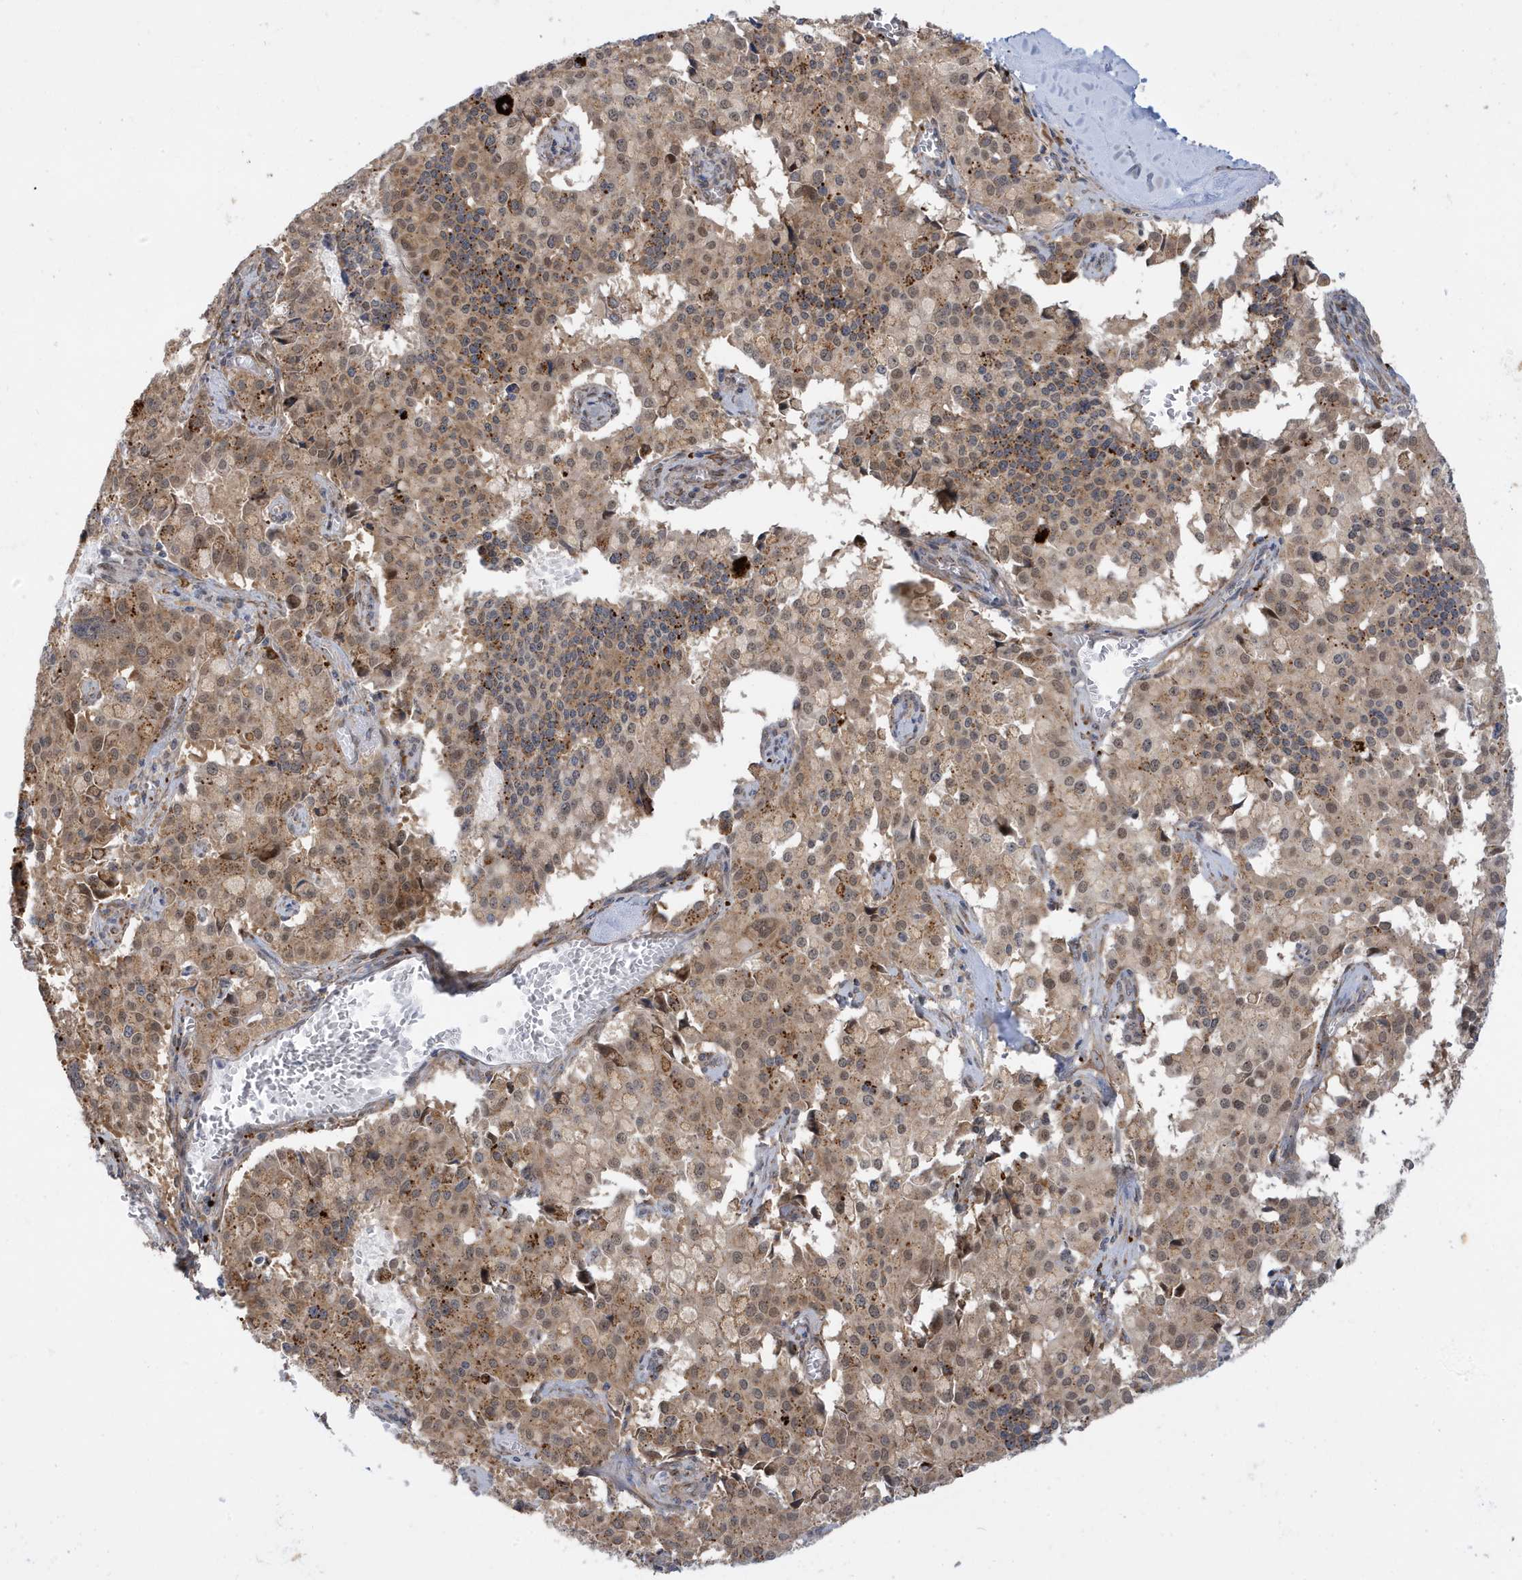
{"staining": {"intensity": "moderate", "quantity": ">75%", "location": "cytoplasmic/membranous,nuclear"}, "tissue": "pancreatic cancer", "cell_type": "Tumor cells", "image_type": "cancer", "snomed": [{"axis": "morphology", "description": "Adenocarcinoma, NOS"}, {"axis": "topography", "description": "Pancreas"}], "caption": "Brown immunohistochemical staining in human pancreatic adenocarcinoma demonstrates moderate cytoplasmic/membranous and nuclear expression in about >75% of tumor cells.", "gene": "ZNF507", "patient": {"sex": "male", "age": 65}}